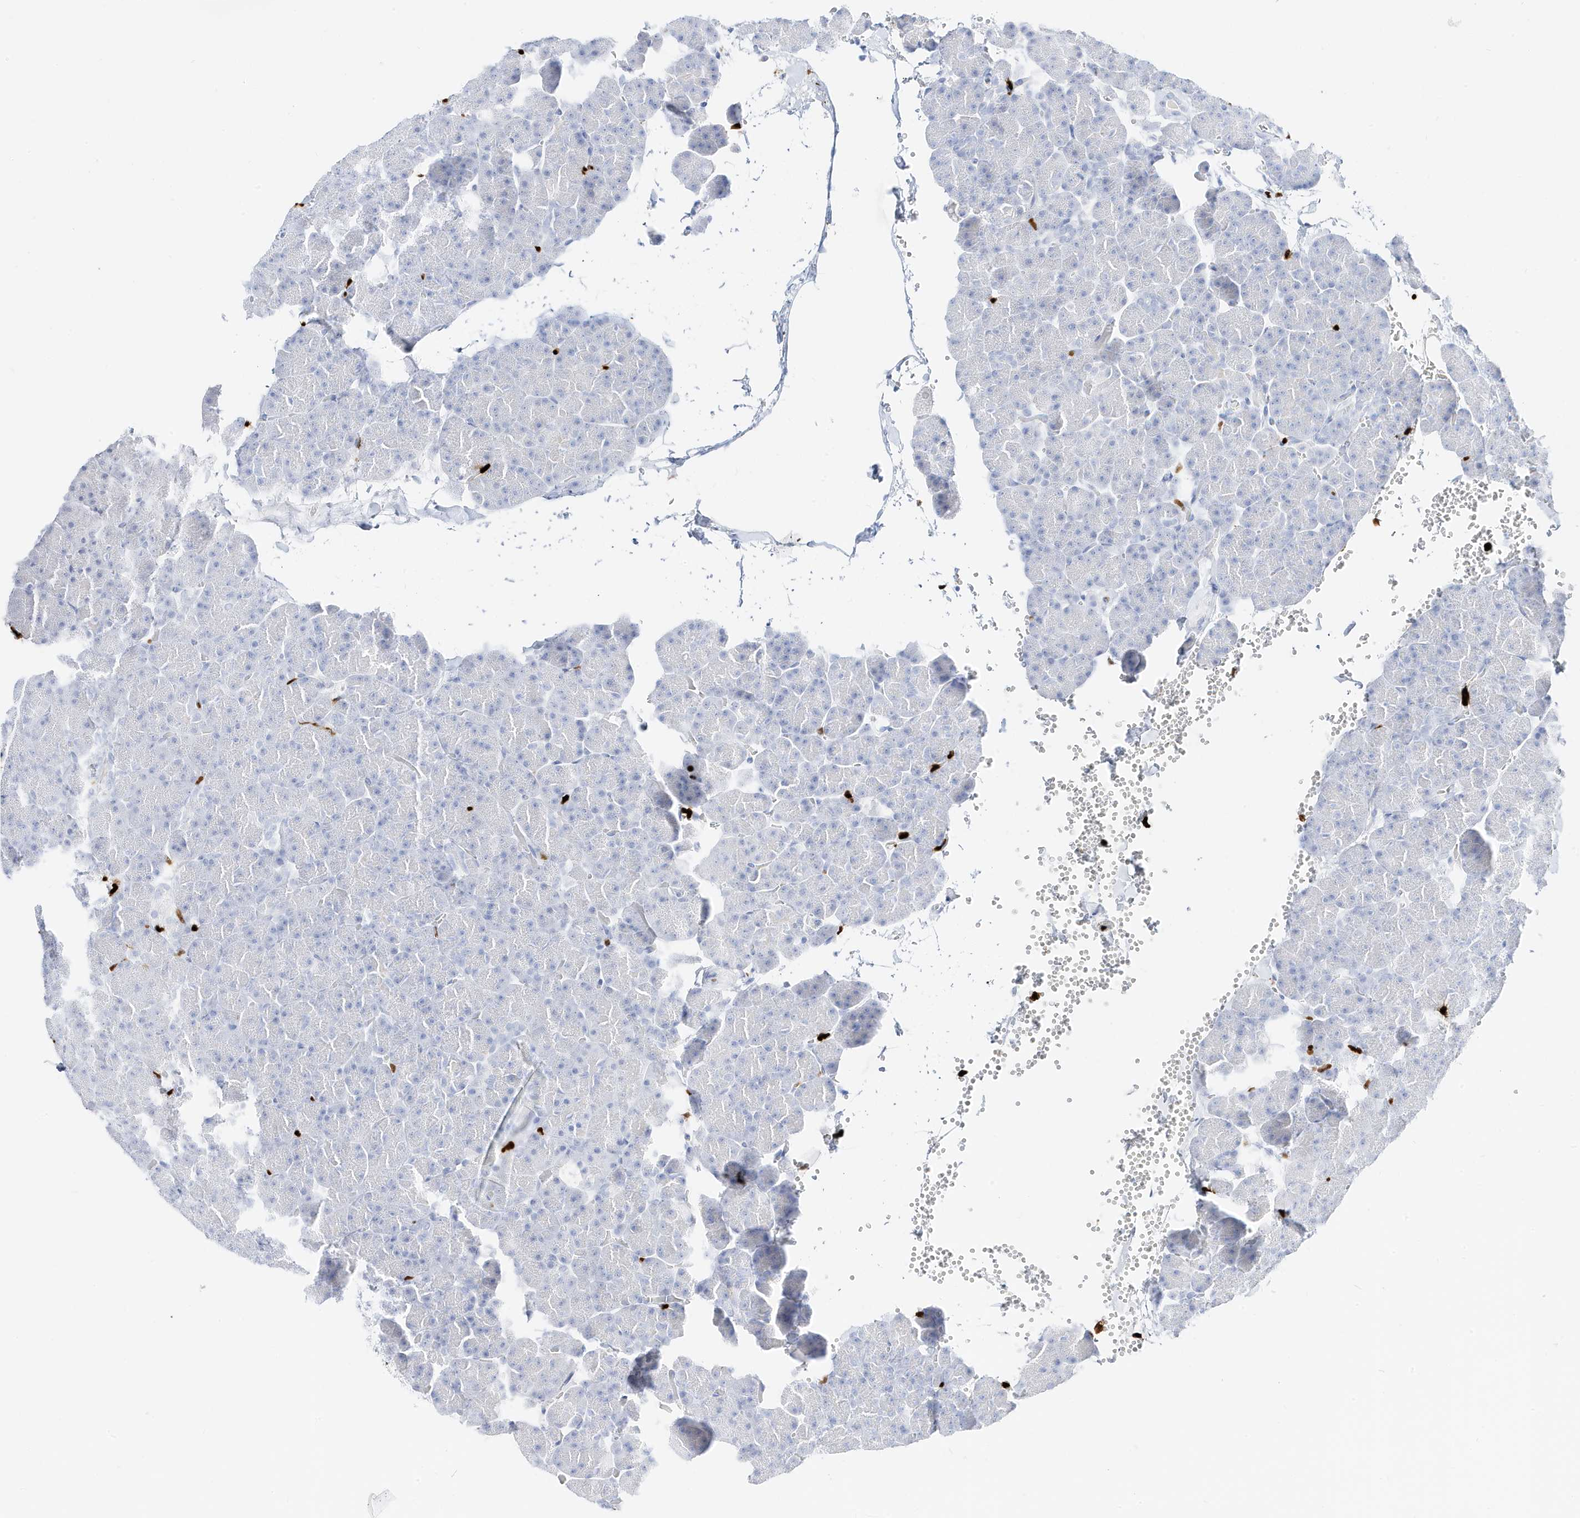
{"staining": {"intensity": "negative", "quantity": "none", "location": "none"}, "tissue": "pancreas", "cell_type": "Exocrine glandular cells", "image_type": "normal", "snomed": [{"axis": "morphology", "description": "Normal tissue, NOS"}, {"axis": "morphology", "description": "Carcinoid, malignant, NOS"}, {"axis": "topography", "description": "Pancreas"}], "caption": "There is no significant positivity in exocrine glandular cells of pancreas. (DAB immunohistochemistry (IHC) with hematoxylin counter stain).", "gene": "MNDA", "patient": {"sex": "female", "age": 35}}